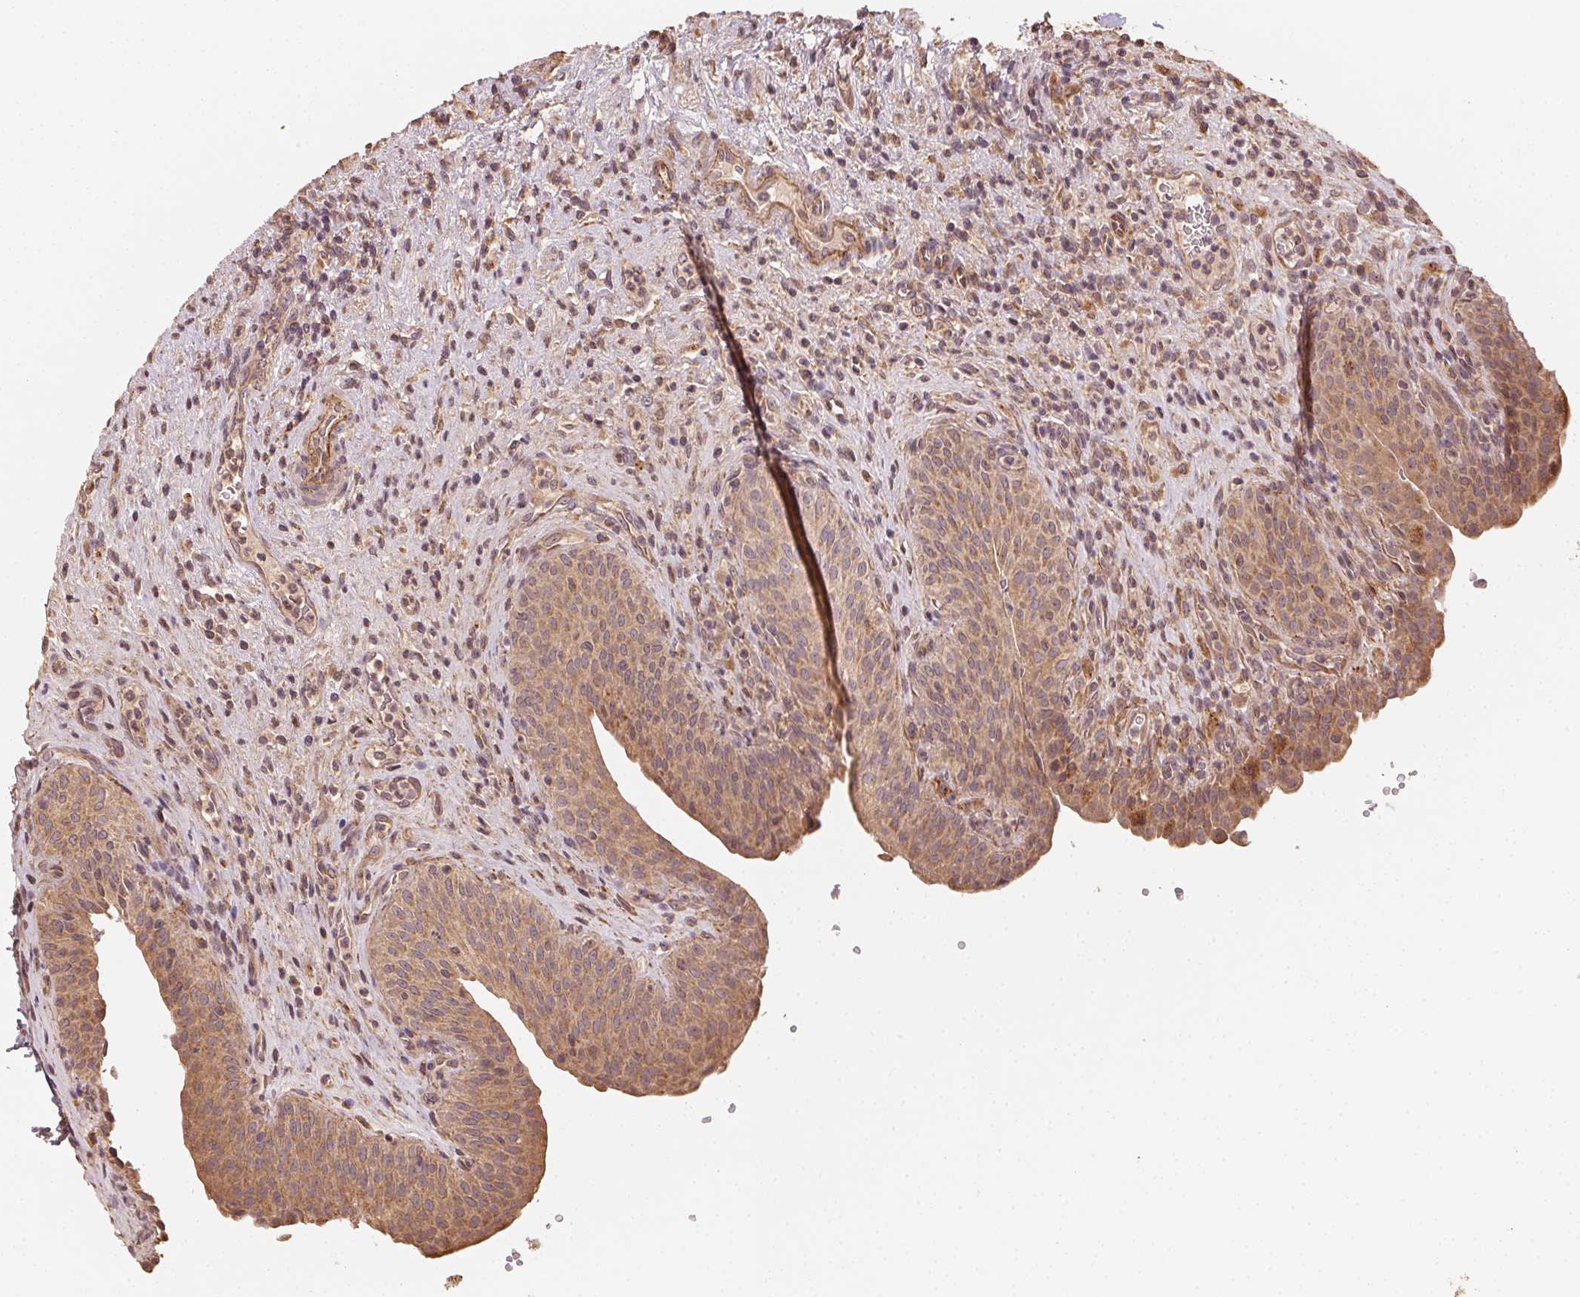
{"staining": {"intensity": "moderate", "quantity": ">75%", "location": "cytoplasmic/membranous"}, "tissue": "urinary bladder", "cell_type": "Urothelial cells", "image_type": "normal", "snomed": [{"axis": "morphology", "description": "Normal tissue, NOS"}, {"axis": "topography", "description": "Urinary bladder"}, {"axis": "topography", "description": "Peripheral nerve tissue"}], "caption": "Immunohistochemistry (IHC) of normal human urinary bladder displays medium levels of moderate cytoplasmic/membranous staining in approximately >75% of urothelial cells.", "gene": "WBP2", "patient": {"sex": "male", "age": 66}}